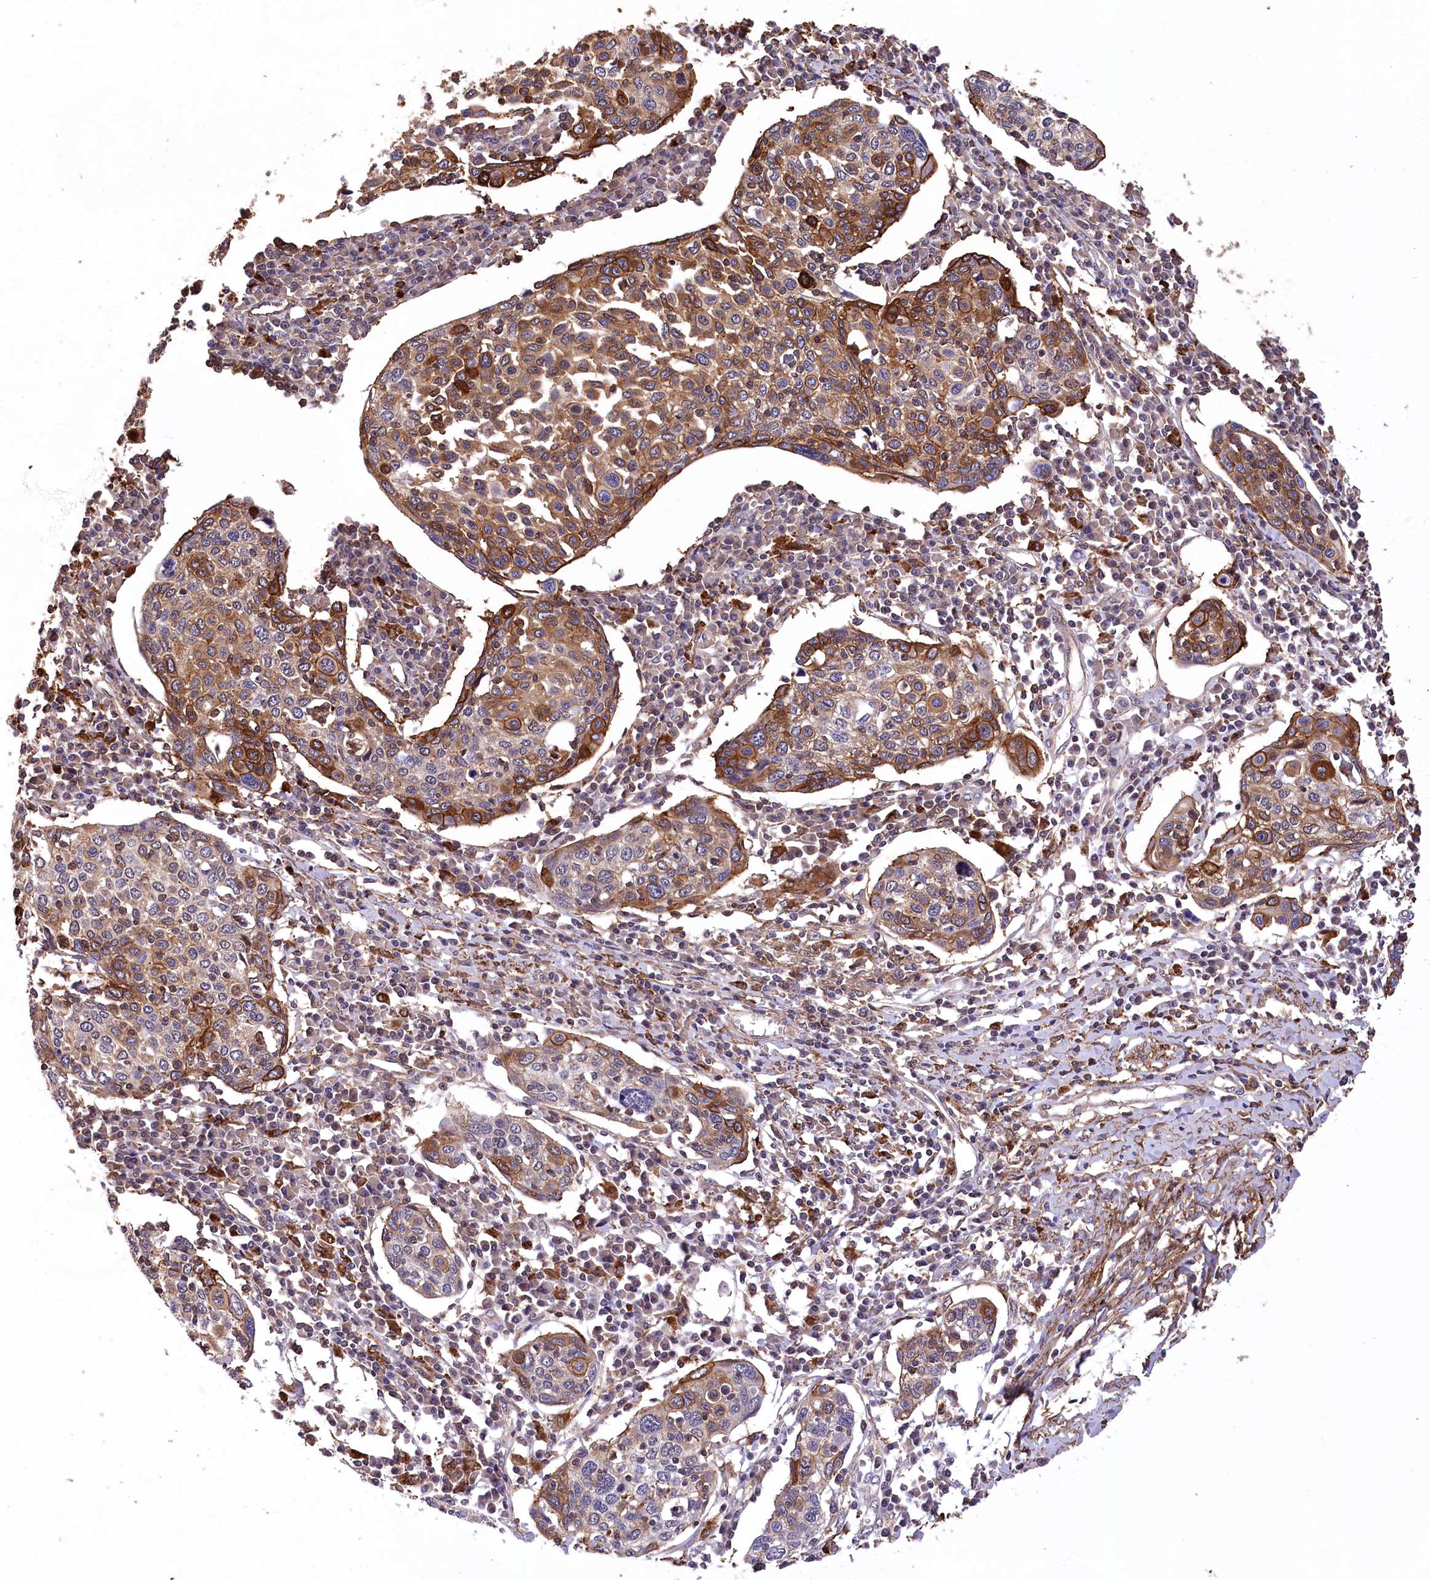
{"staining": {"intensity": "strong", "quantity": "25%-75%", "location": "cytoplasmic/membranous"}, "tissue": "cervical cancer", "cell_type": "Tumor cells", "image_type": "cancer", "snomed": [{"axis": "morphology", "description": "Squamous cell carcinoma, NOS"}, {"axis": "topography", "description": "Cervix"}], "caption": "Cervical cancer (squamous cell carcinoma) tissue exhibits strong cytoplasmic/membranous staining in about 25%-75% of tumor cells", "gene": "DPP3", "patient": {"sex": "female", "age": 40}}